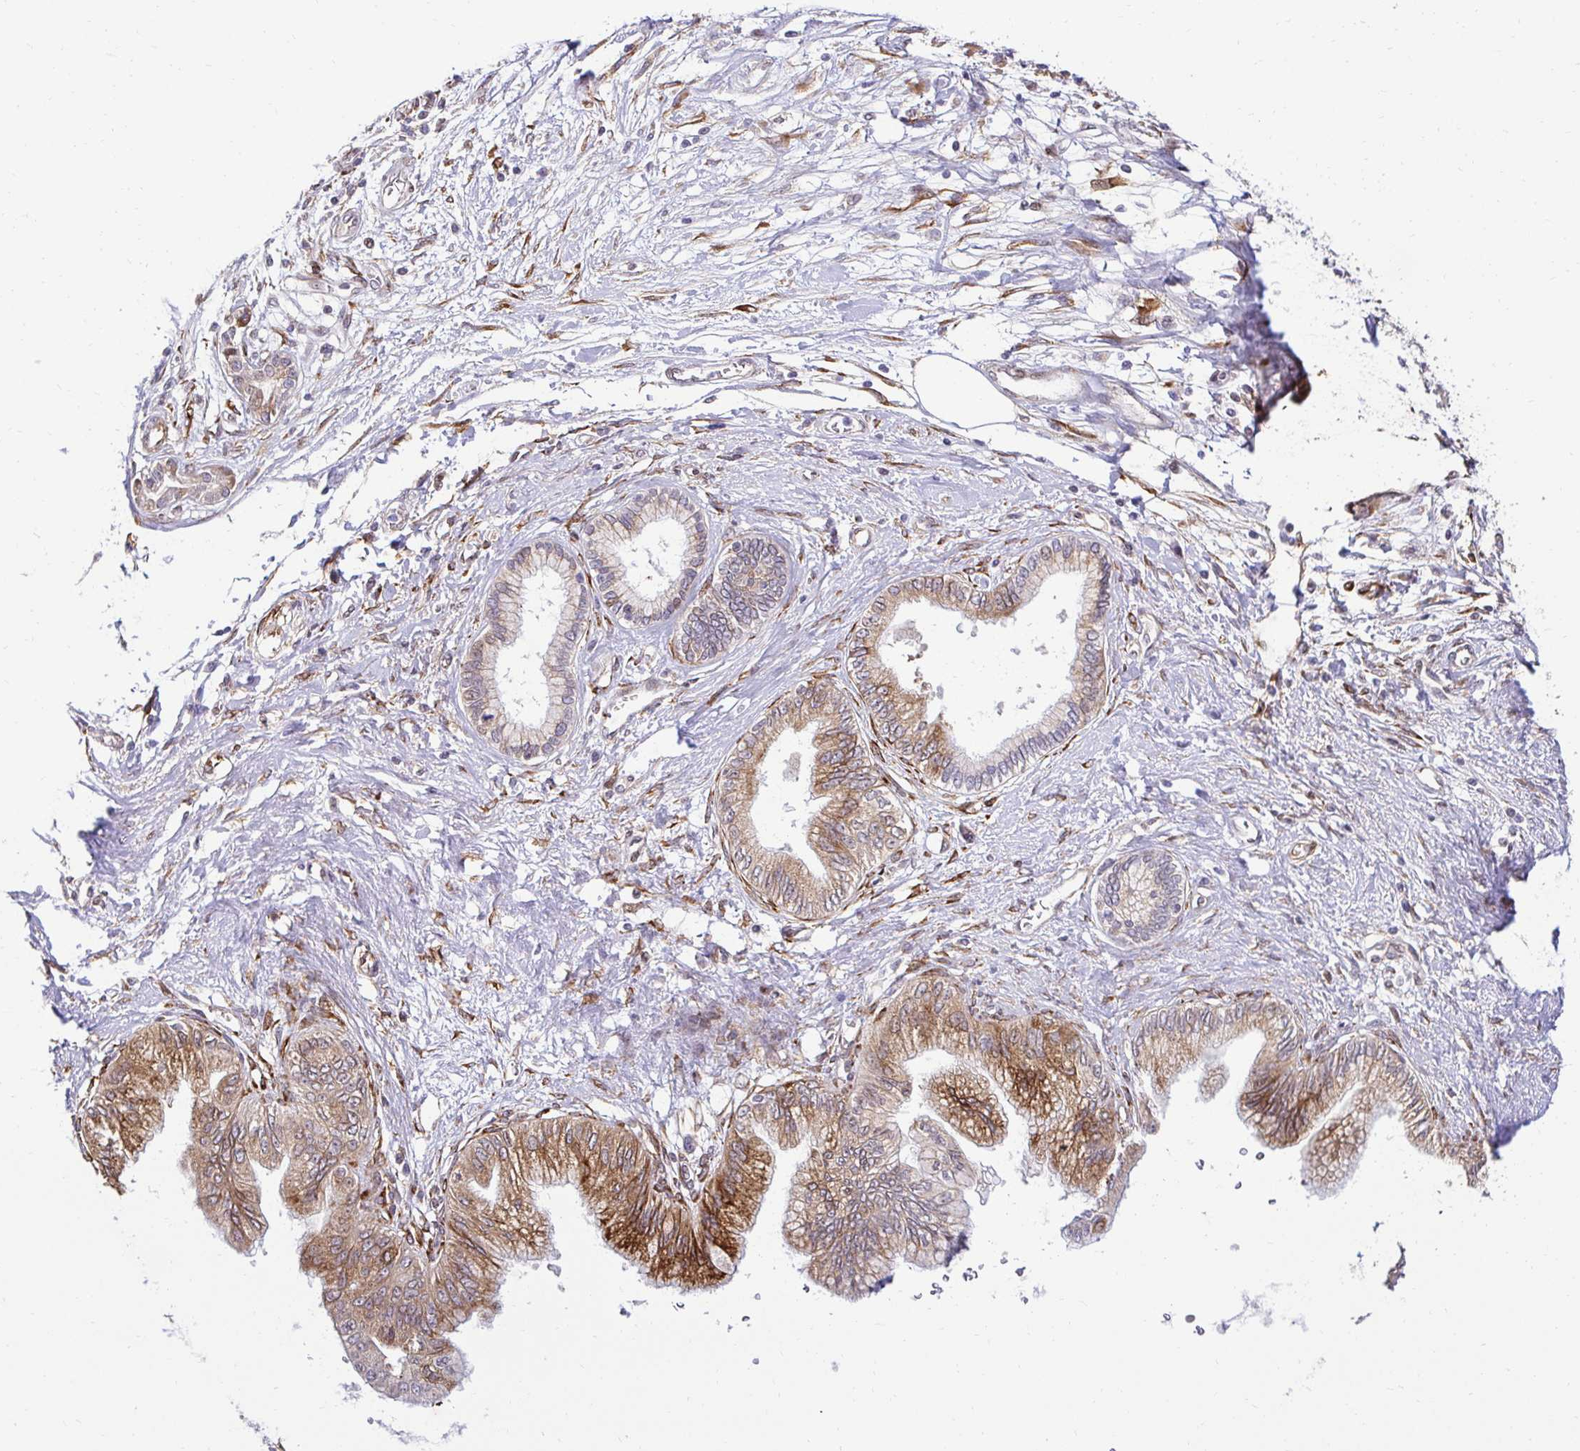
{"staining": {"intensity": "moderate", "quantity": ">75%", "location": "cytoplasmic/membranous"}, "tissue": "pancreatic cancer", "cell_type": "Tumor cells", "image_type": "cancer", "snomed": [{"axis": "morphology", "description": "Adenocarcinoma, NOS"}, {"axis": "topography", "description": "Pancreas"}], "caption": "This micrograph displays immunohistochemistry staining of pancreatic cancer (adenocarcinoma), with medium moderate cytoplasmic/membranous positivity in about >75% of tumor cells.", "gene": "HPS1", "patient": {"sex": "female", "age": 77}}